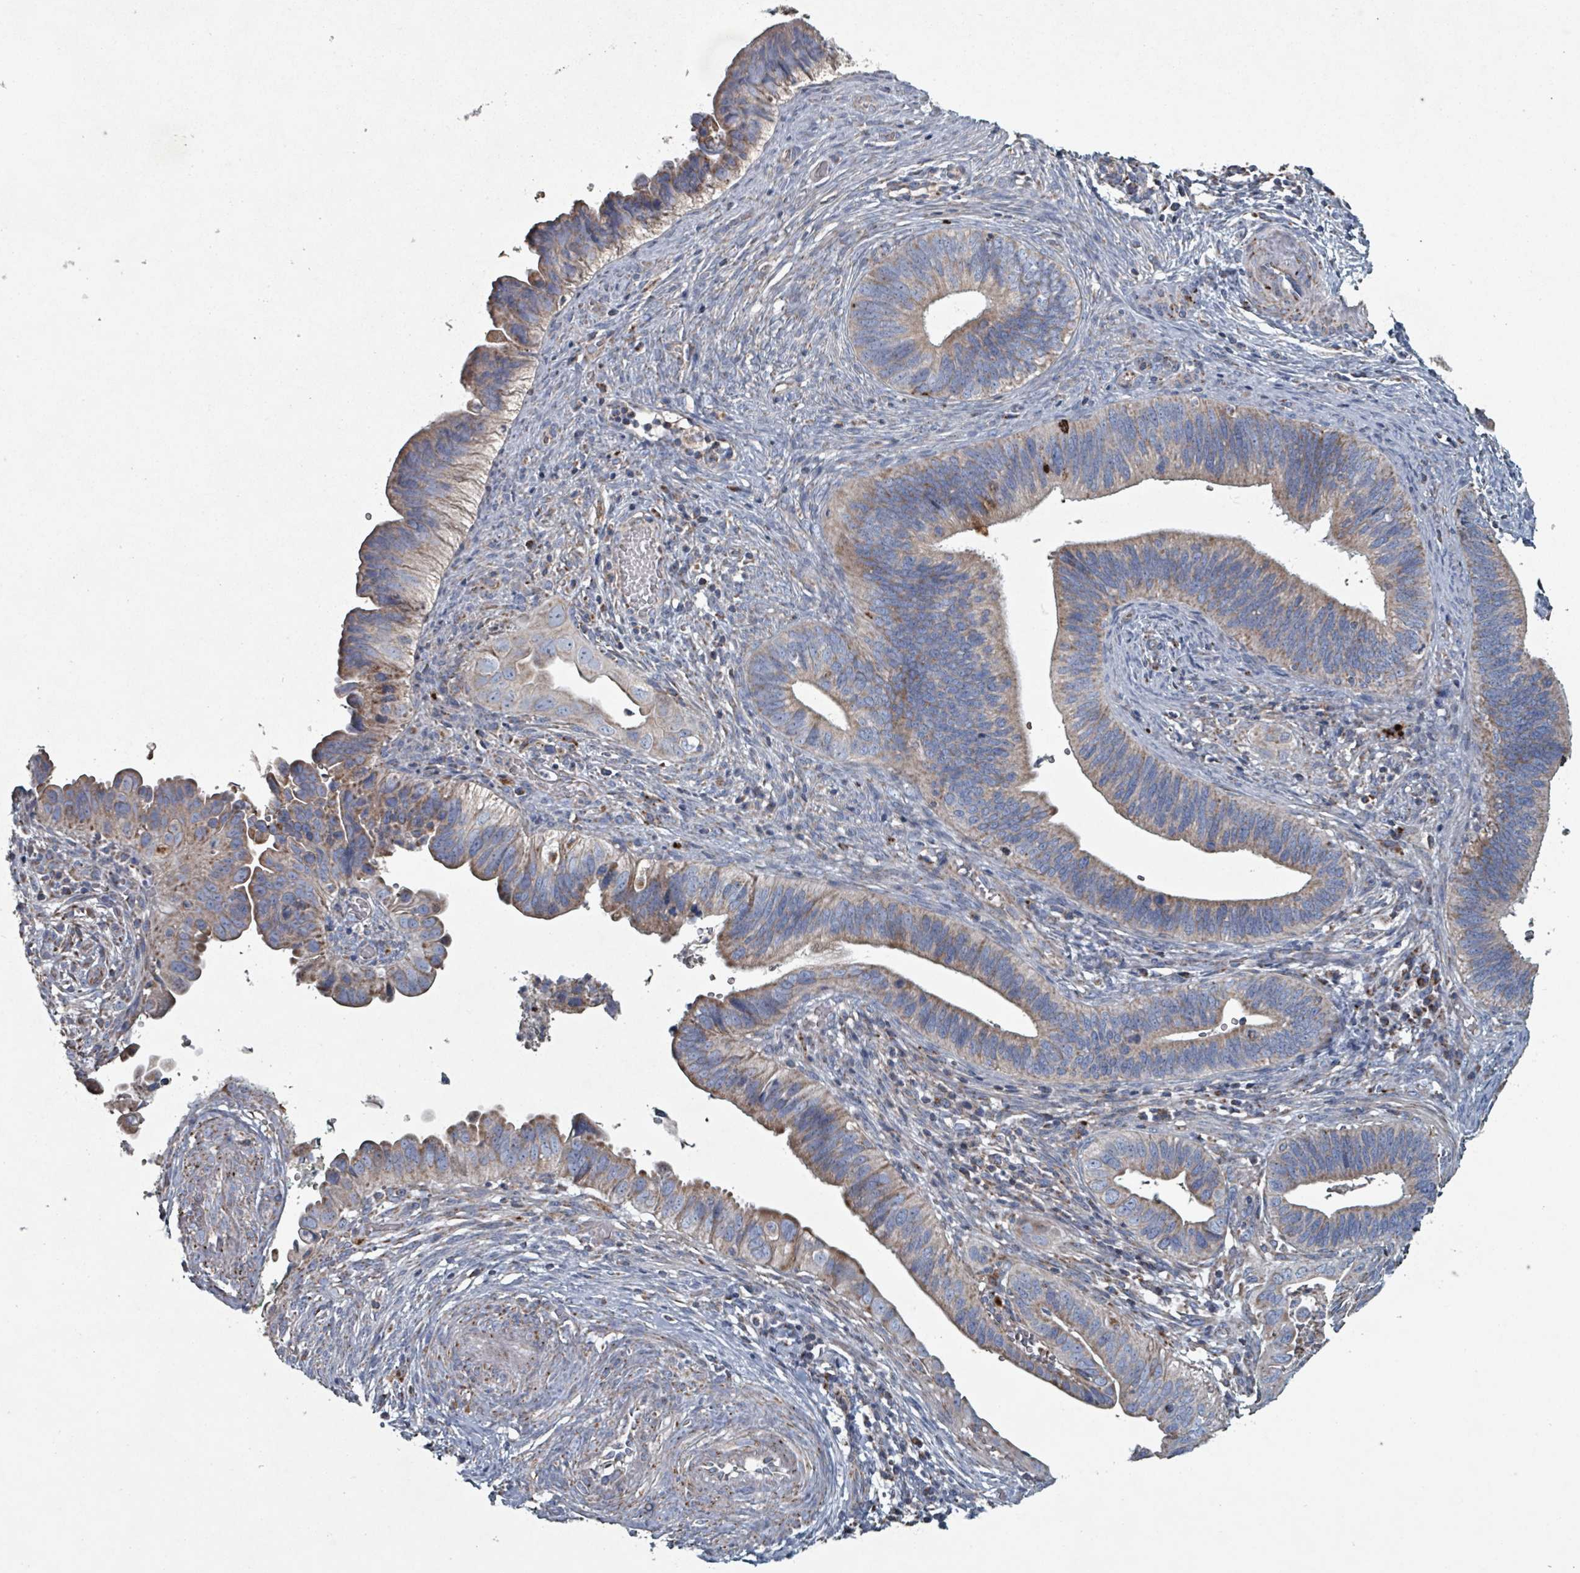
{"staining": {"intensity": "moderate", "quantity": "25%-75%", "location": "cytoplasmic/membranous"}, "tissue": "cervical cancer", "cell_type": "Tumor cells", "image_type": "cancer", "snomed": [{"axis": "morphology", "description": "Adenocarcinoma, NOS"}, {"axis": "topography", "description": "Cervix"}], "caption": "Immunohistochemistry of adenocarcinoma (cervical) reveals medium levels of moderate cytoplasmic/membranous staining in about 25%-75% of tumor cells. (DAB IHC, brown staining for protein, blue staining for nuclei).", "gene": "ABHD18", "patient": {"sex": "female", "age": 42}}